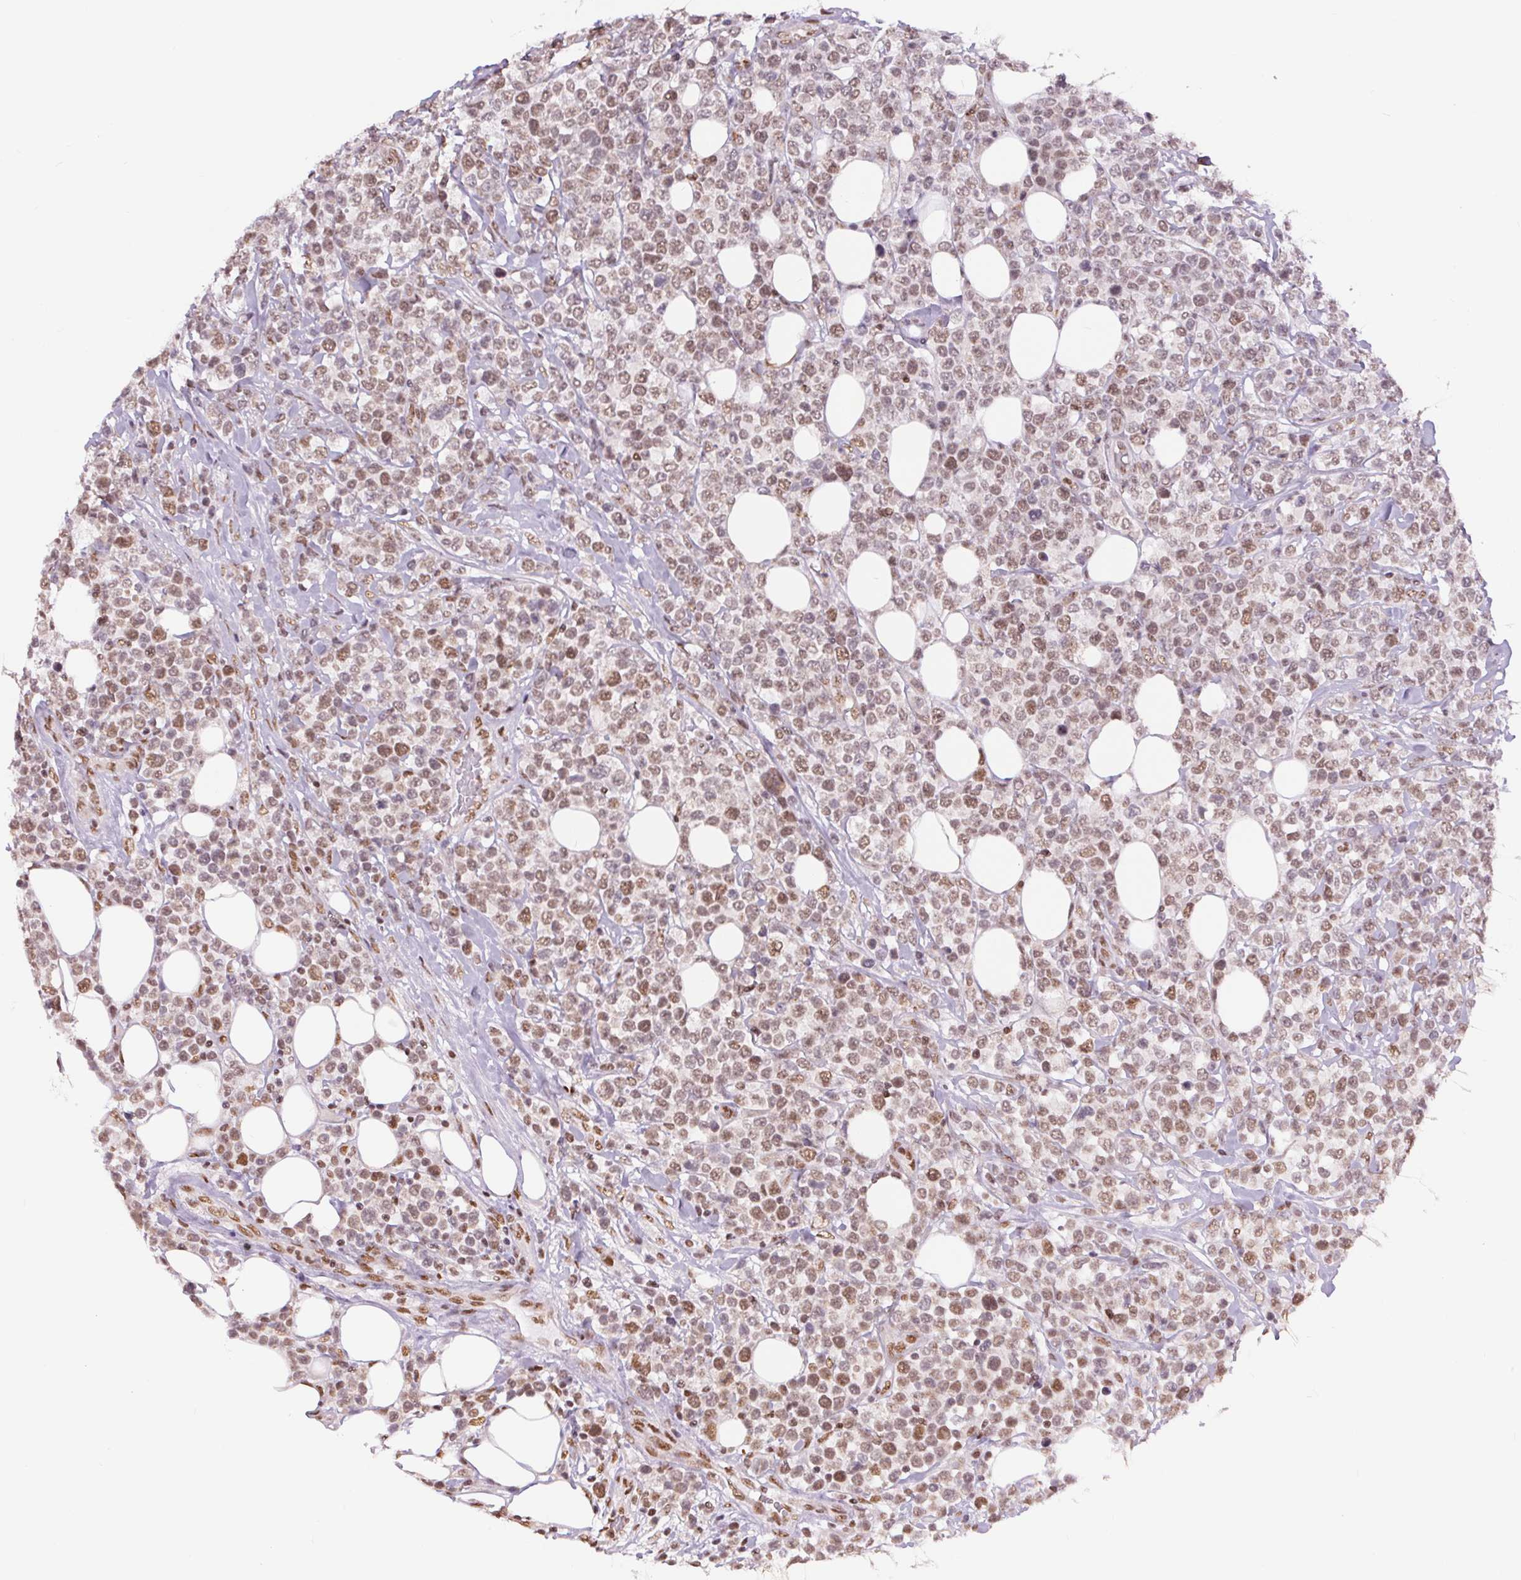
{"staining": {"intensity": "moderate", "quantity": ">75%", "location": "nuclear"}, "tissue": "lymphoma", "cell_type": "Tumor cells", "image_type": "cancer", "snomed": [{"axis": "morphology", "description": "Malignant lymphoma, non-Hodgkin's type, High grade"}, {"axis": "topography", "description": "Soft tissue"}], "caption": "Tumor cells display moderate nuclear expression in about >75% of cells in lymphoma. The staining is performed using DAB (3,3'-diaminobenzidine) brown chromogen to label protein expression. The nuclei are counter-stained blue using hematoxylin.", "gene": "NFE2L1", "patient": {"sex": "female", "age": 56}}